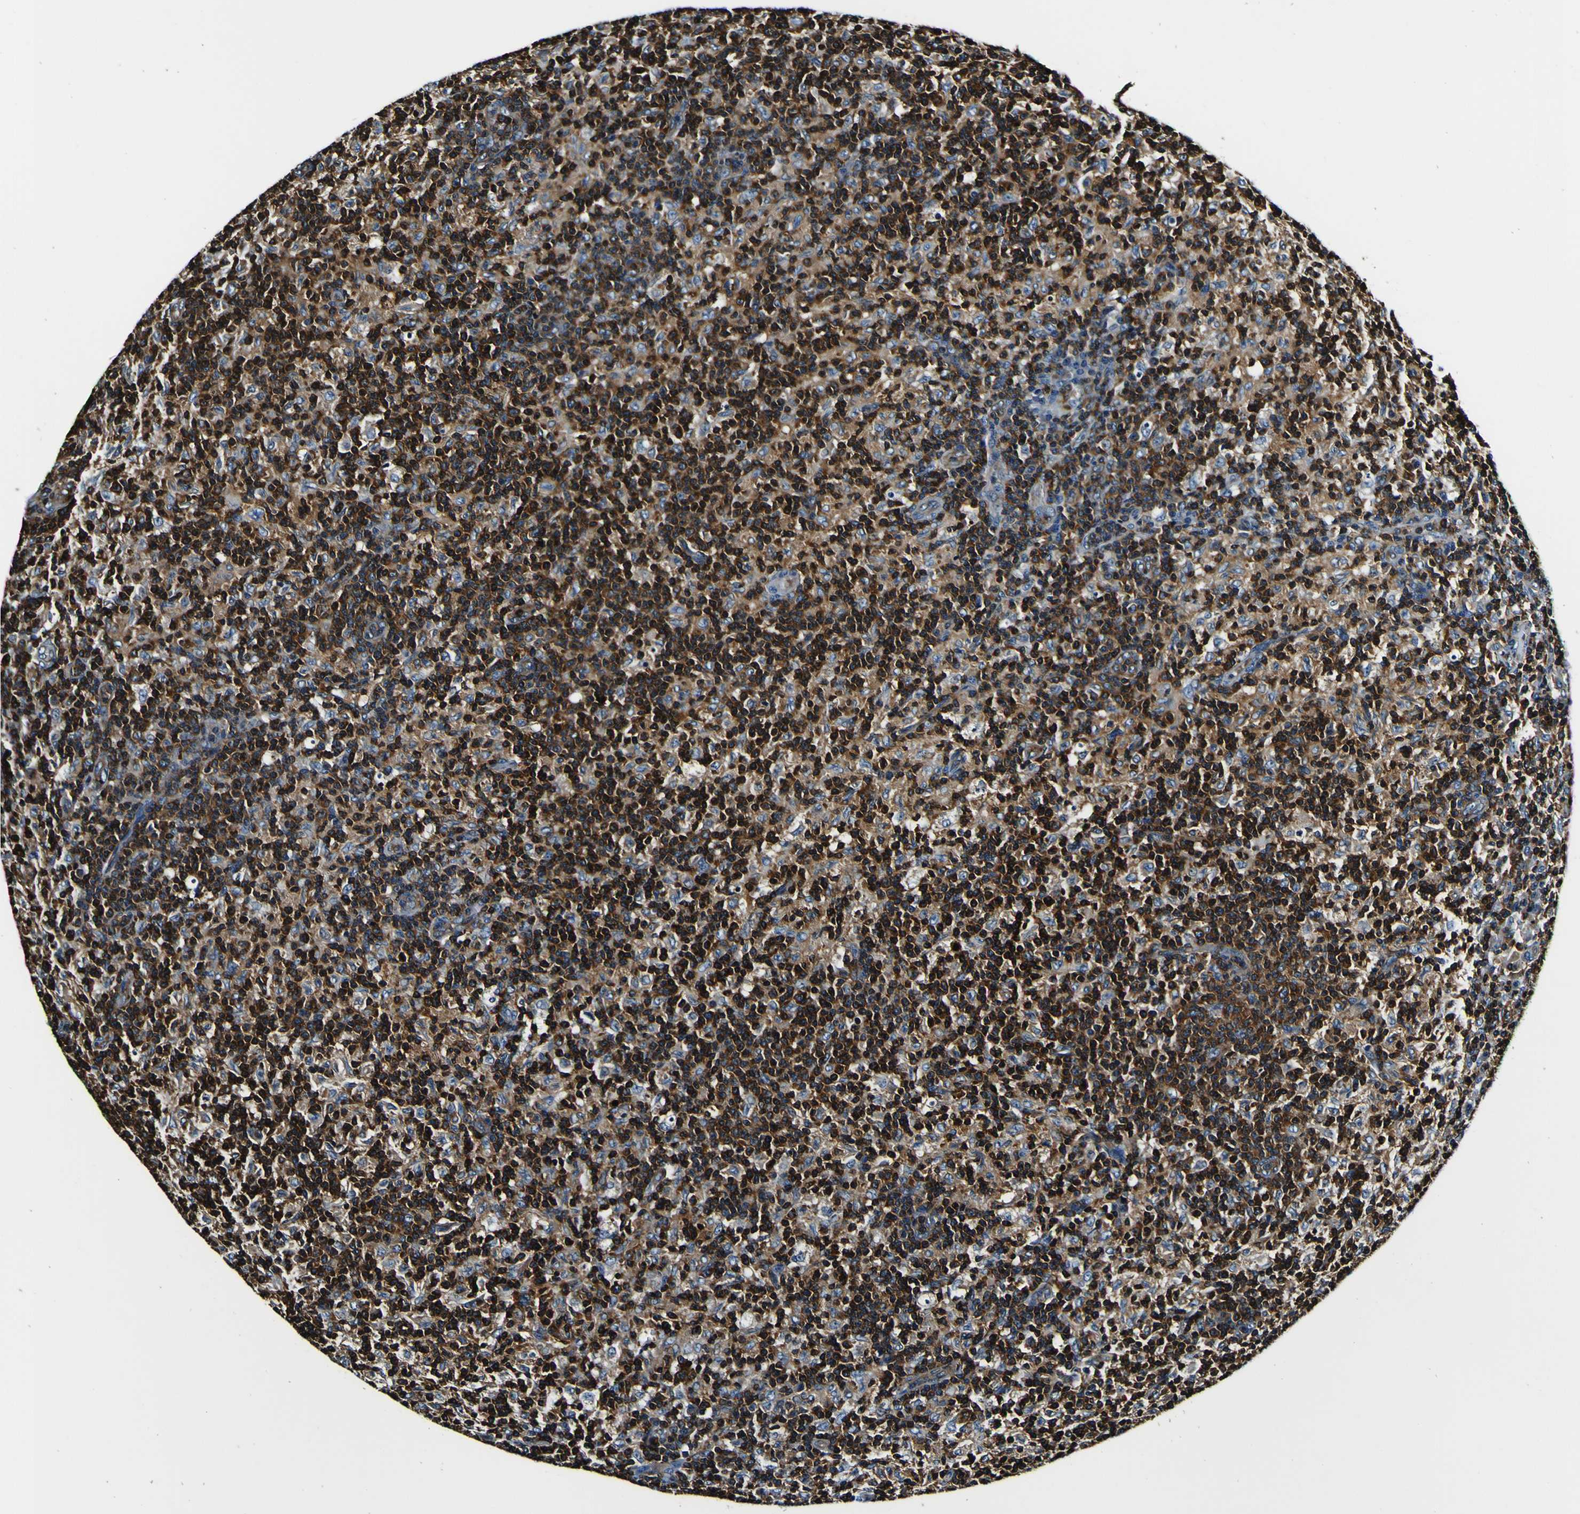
{"staining": {"intensity": "strong", "quantity": ">75%", "location": "cytoplasmic/membranous"}, "tissue": "lymph node", "cell_type": "Germinal center cells", "image_type": "normal", "snomed": [{"axis": "morphology", "description": "Normal tissue, NOS"}, {"axis": "morphology", "description": "Inflammation, NOS"}, {"axis": "topography", "description": "Lymph node"}], "caption": "The immunohistochemical stain highlights strong cytoplasmic/membranous positivity in germinal center cells of normal lymph node. Using DAB (3,3'-diaminobenzidine) (brown) and hematoxylin (blue) stains, captured at high magnification using brightfield microscopy.", "gene": "RHOT2", "patient": {"sex": "male", "age": 55}}